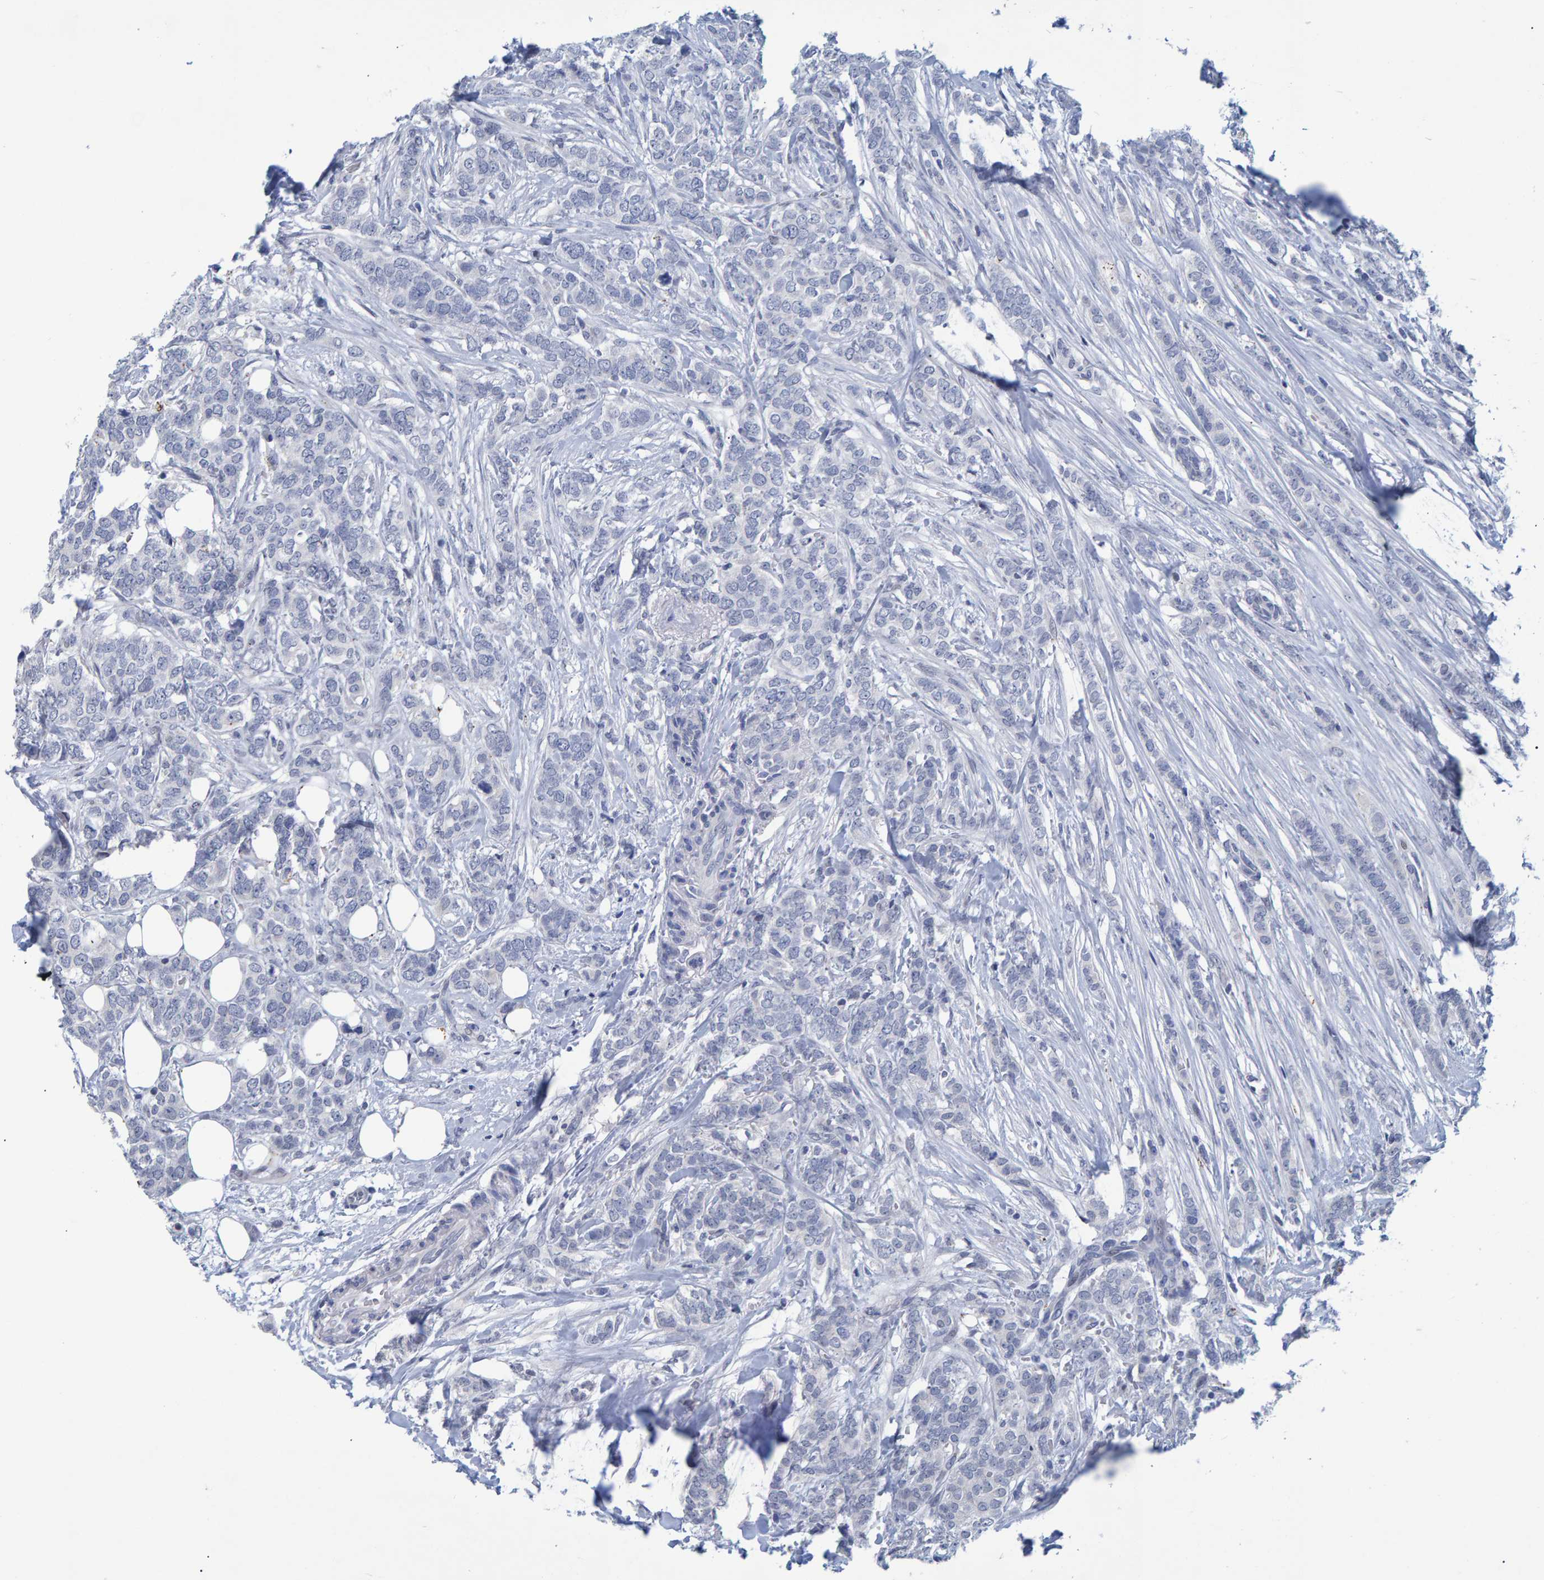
{"staining": {"intensity": "negative", "quantity": "none", "location": "none"}, "tissue": "breast cancer", "cell_type": "Tumor cells", "image_type": "cancer", "snomed": [{"axis": "morphology", "description": "Lobular carcinoma"}, {"axis": "topography", "description": "Skin"}, {"axis": "topography", "description": "Breast"}], "caption": "DAB (3,3'-diaminobenzidine) immunohistochemical staining of human breast cancer displays no significant expression in tumor cells.", "gene": "PROCA1", "patient": {"sex": "female", "age": 46}}